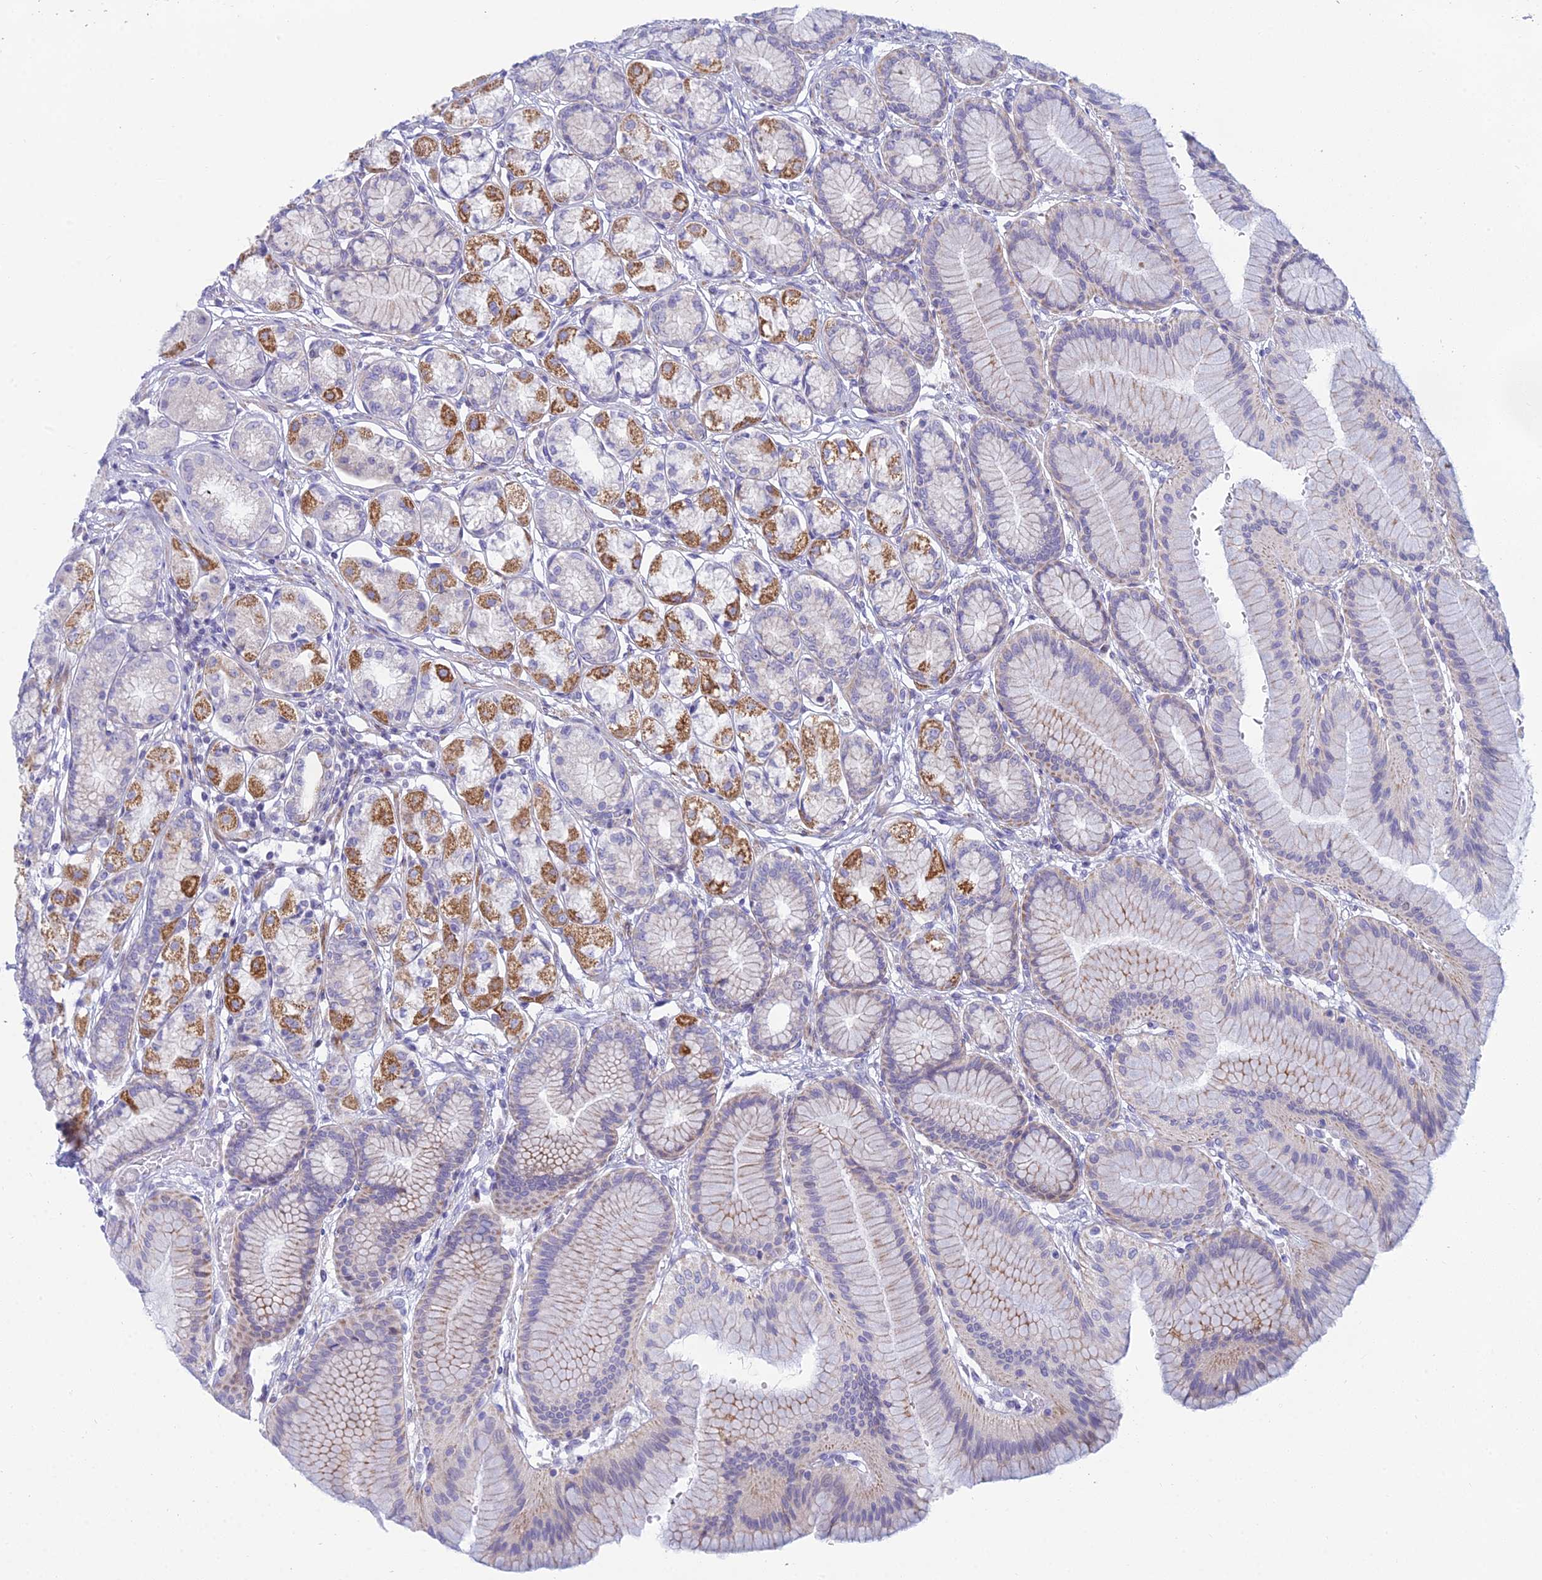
{"staining": {"intensity": "strong", "quantity": "25%-75%", "location": "cytoplasmic/membranous"}, "tissue": "stomach", "cell_type": "Glandular cells", "image_type": "normal", "snomed": [{"axis": "morphology", "description": "Normal tissue, NOS"}, {"axis": "morphology", "description": "Adenocarcinoma, NOS"}, {"axis": "morphology", "description": "Adenocarcinoma, High grade"}, {"axis": "topography", "description": "Stomach, upper"}, {"axis": "topography", "description": "Stomach"}], "caption": "A high amount of strong cytoplasmic/membranous staining is seen in about 25%-75% of glandular cells in unremarkable stomach.", "gene": "PRR13", "patient": {"sex": "female", "age": 65}}